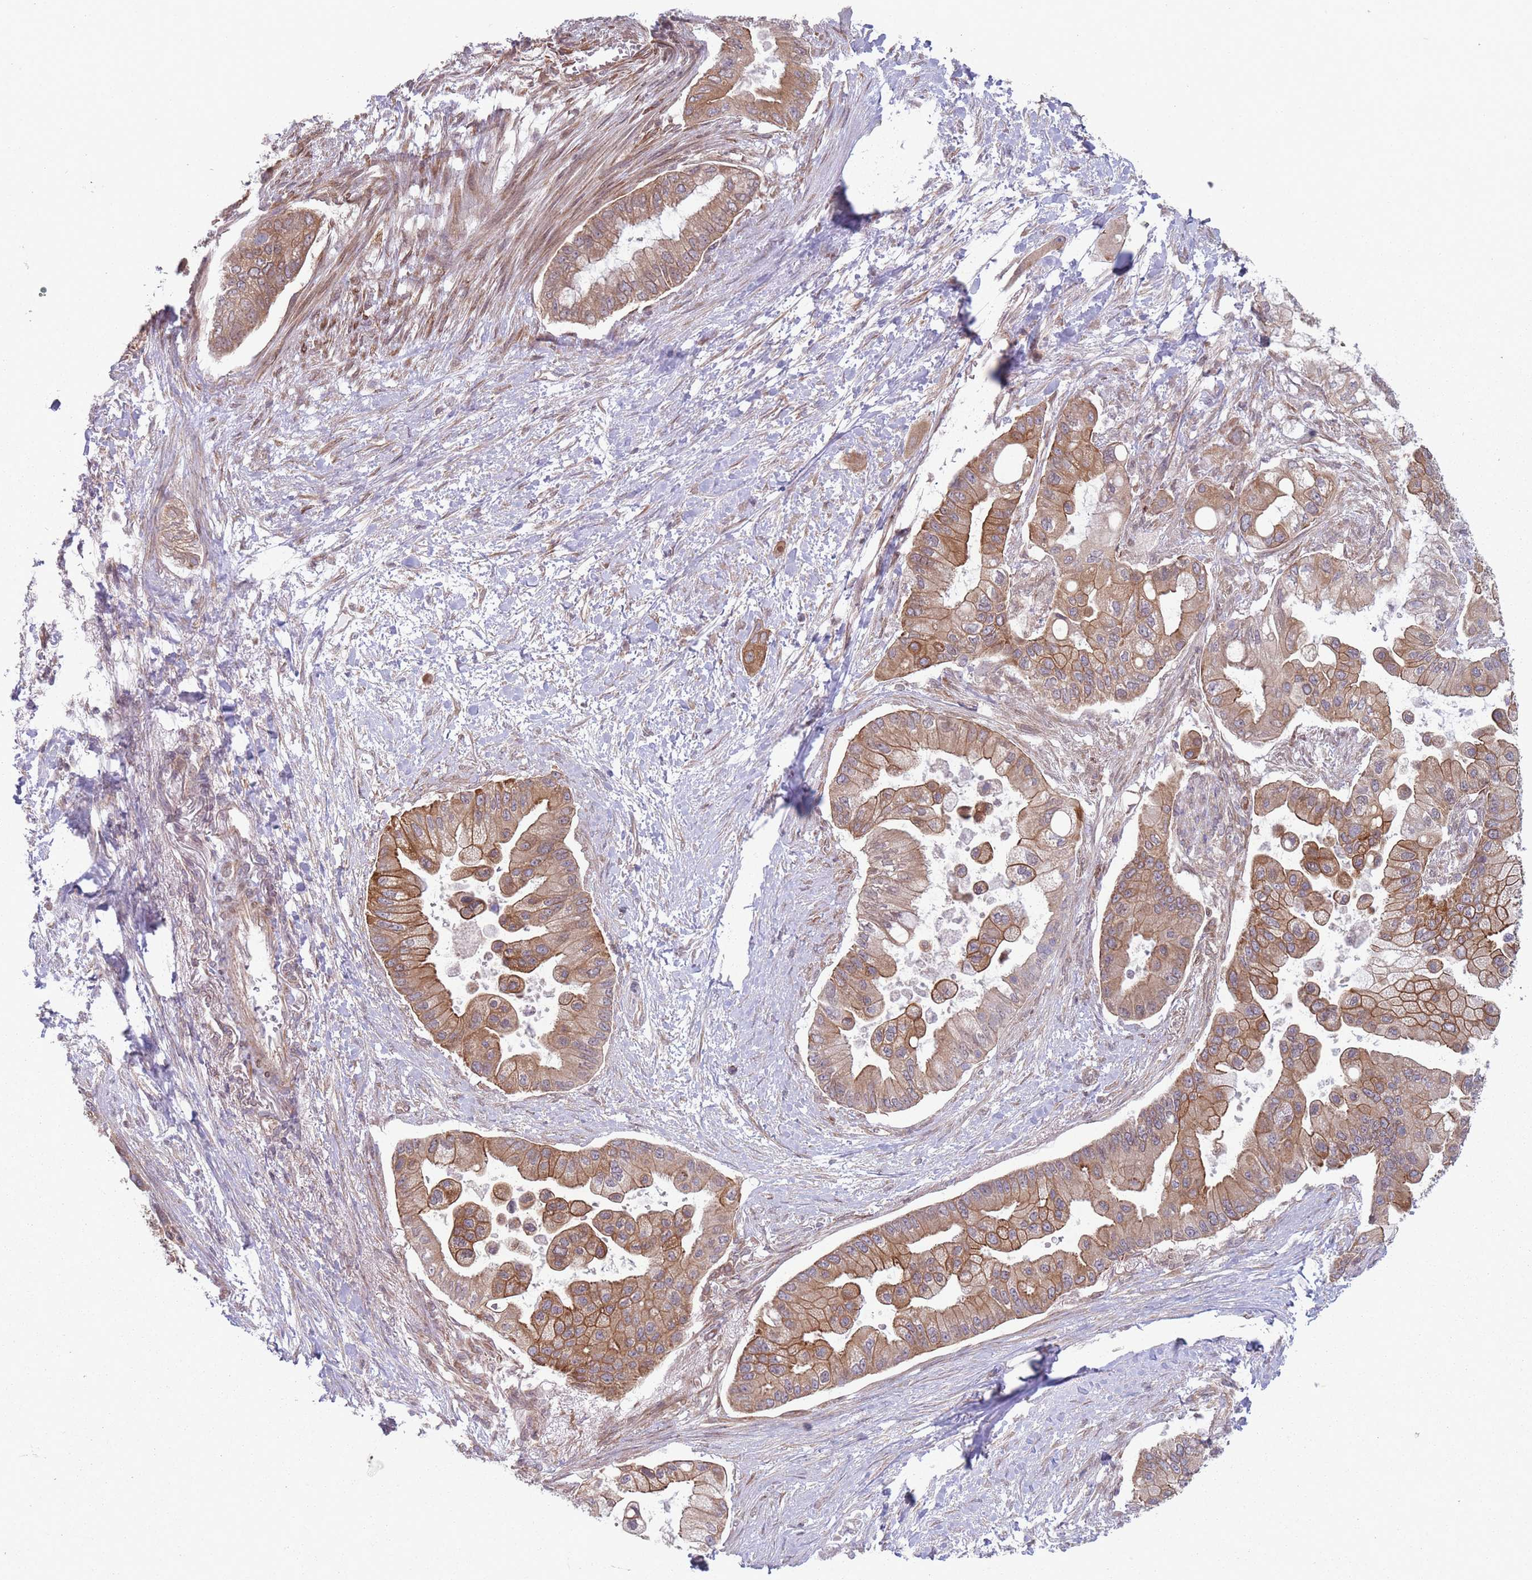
{"staining": {"intensity": "moderate", "quantity": ">75%", "location": "cytoplasmic/membranous"}, "tissue": "pancreatic cancer", "cell_type": "Tumor cells", "image_type": "cancer", "snomed": [{"axis": "morphology", "description": "Adenocarcinoma, NOS"}, {"axis": "topography", "description": "Pancreas"}], "caption": "Immunohistochemistry (IHC) (DAB (3,3'-diaminobenzidine)) staining of human pancreatic cancer reveals moderate cytoplasmic/membranous protein positivity in about >75% of tumor cells.", "gene": "VRK2", "patient": {"sex": "male", "age": 57}}